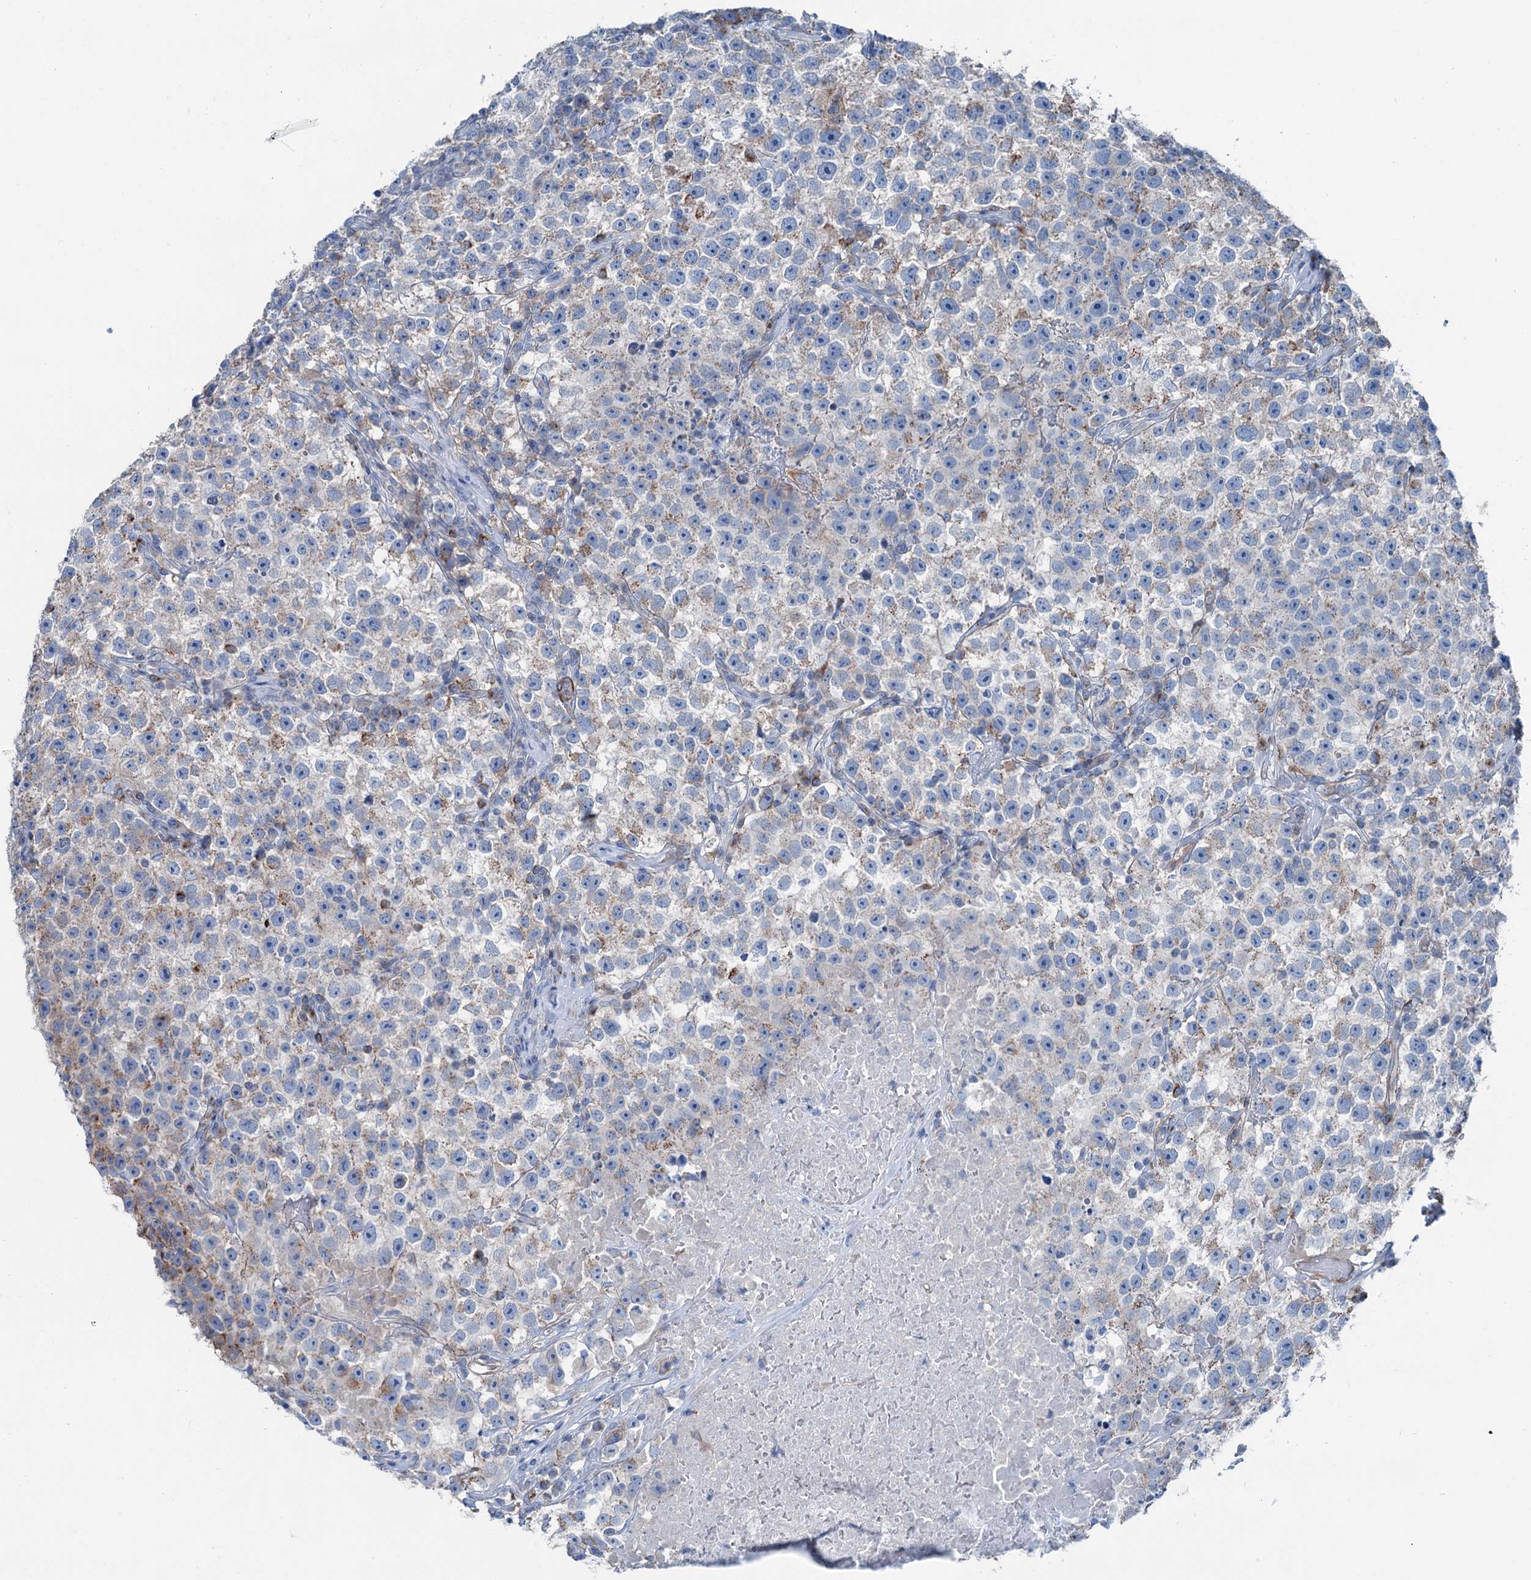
{"staining": {"intensity": "weak", "quantity": "<25%", "location": "cytoplasmic/membranous"}, "tissue": "testis cancer", "cell_type": "Tumor cells", "image_type": "cancer", "snomed": [{"axis": "morphology", "description": "Seminoma, NOS"}, {"axis": "topography", "description": "Testis"}], "caption": "IHC of human seminoma (testis) shows no expression in tumor cells.", "gene": "CALCOCO1", "patient": {"sex": "male", "age": 22}}